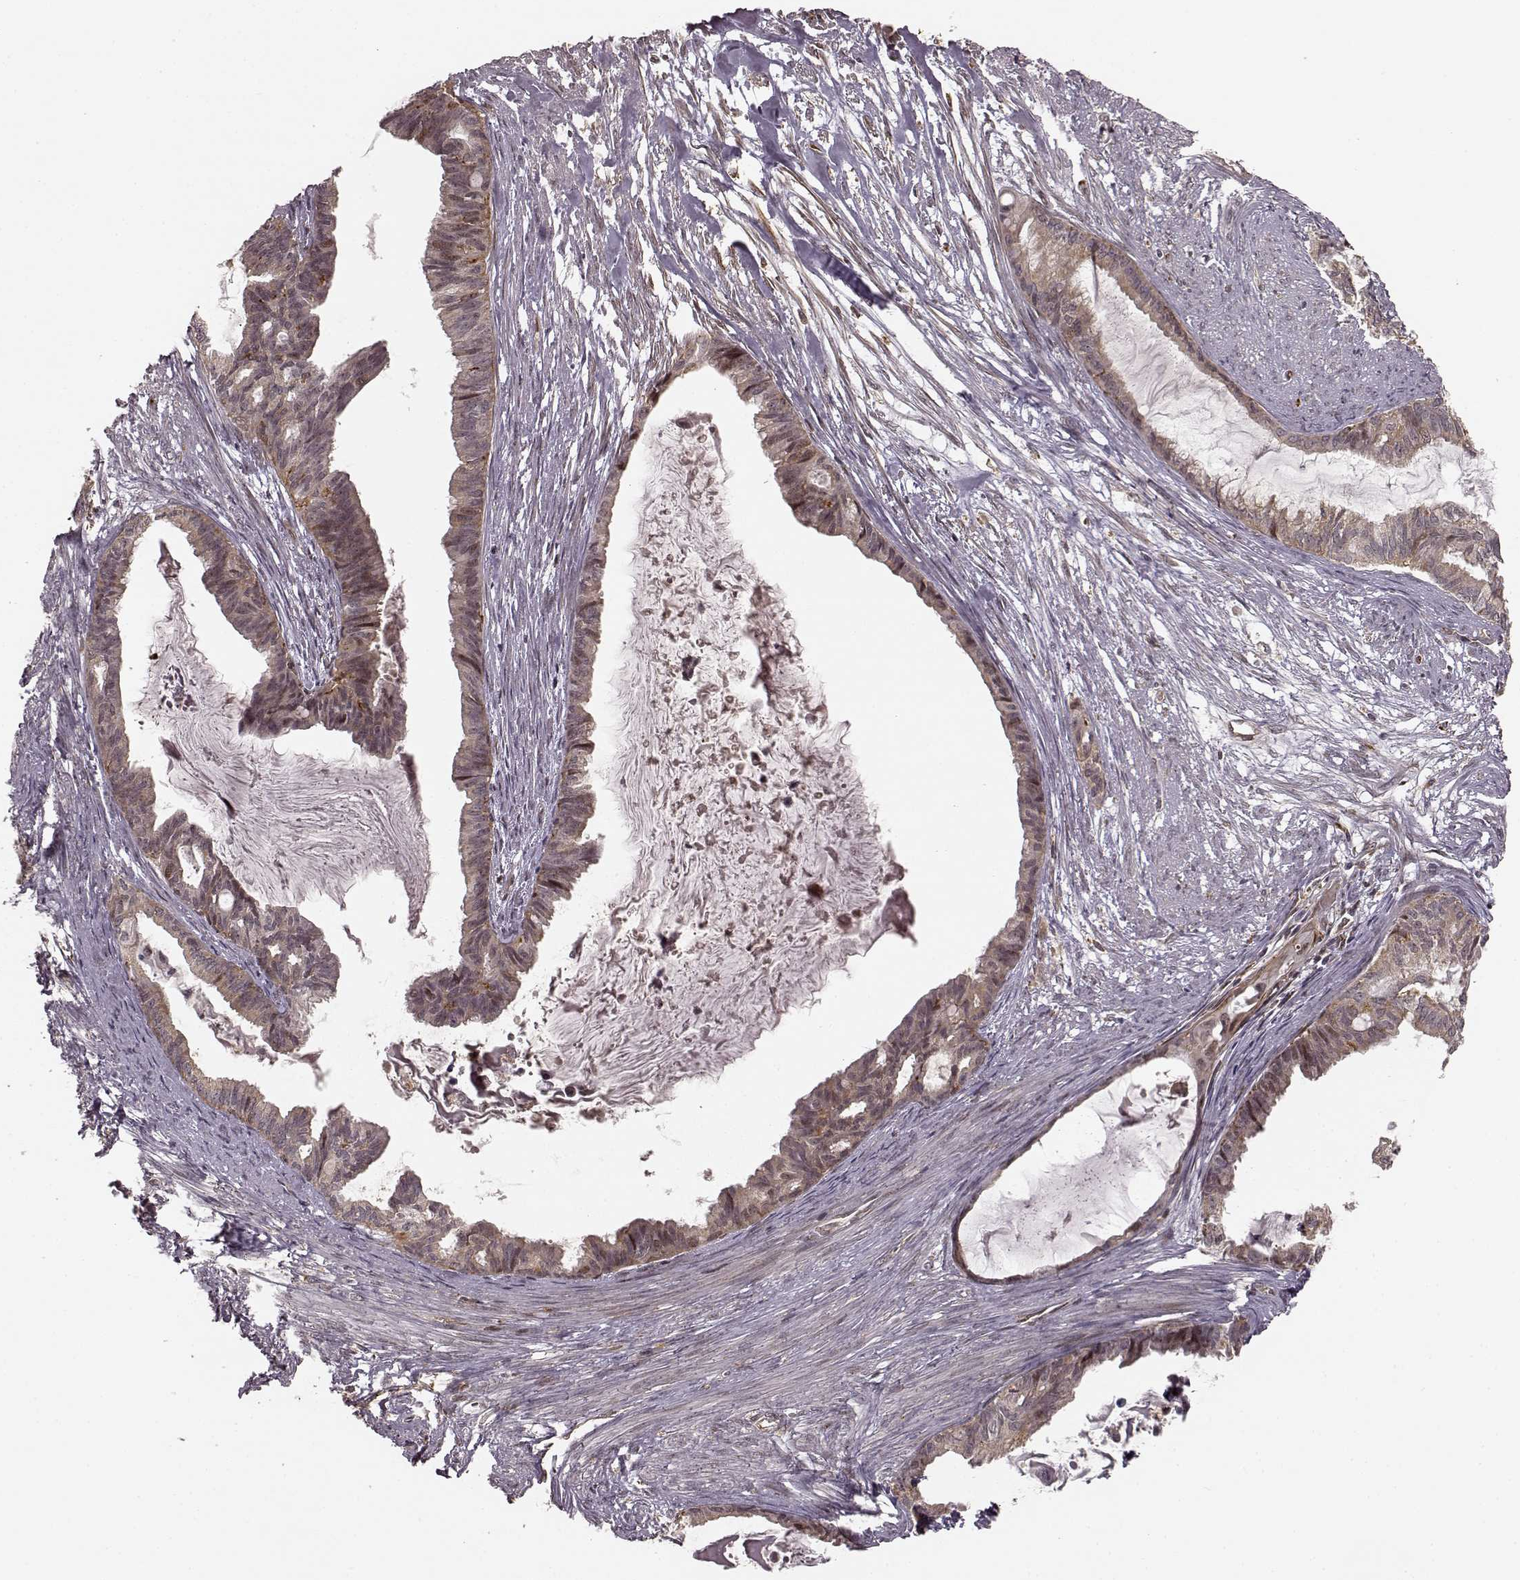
{"staining": {"intensity": "moderate", "quantity": "<25%", "location": "cytoplasmic/membranous"}, "tissue": "endometrial cancer", "cell_type": "Tumor cells", "image_type": "cancer", "snomed": [{"axis": "morphology", "description": "Adenocarcinoma, NOS"}, {"axis": "topography", "description": "Endometrium"}], "caption": "Brown immunohistochemical staining in human endometrial cancer demonstrates moderate cytoplasmic/membranous staining in about <25% of tumor cells.", "gene": "SLC12A9", "patient": {"sex": "female", "age": 86}}